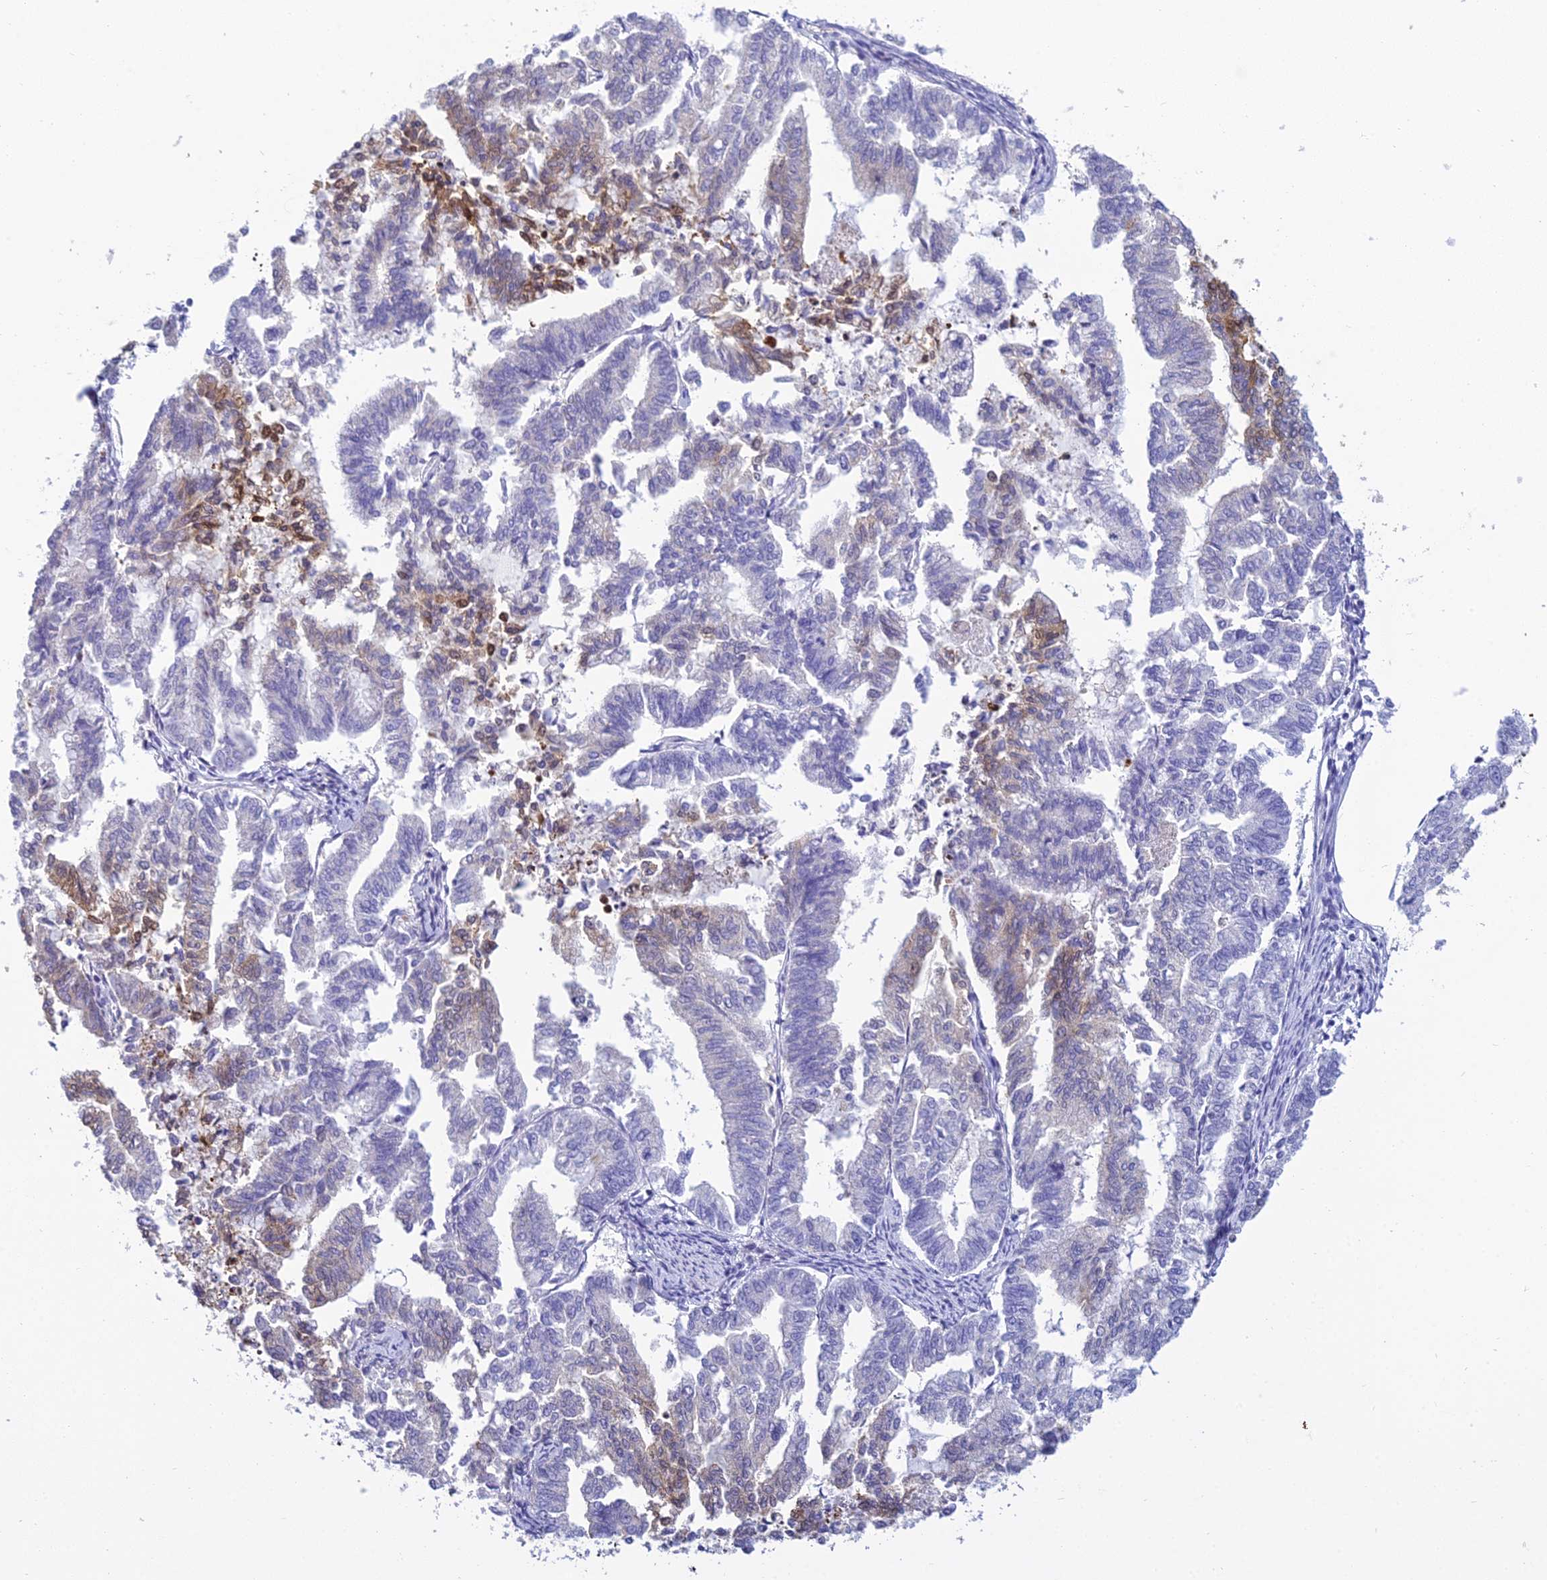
{"staining": {"intensity": "weak", "quantity": "<25%", "location": "cytoplasmic/membranous"}, "tissue": "endometrial cancer", "cell_type": "Tumor cells", "image_type": "cancer", "snomed": [{"axis": "morphology", "description": "Adenocarcinoma, NOS"}, {"axis": "topography", "description": "Endometrium"}], "caption": "High magnification brightfield microscopy of endometrial cancer stained with DAB (3,3'-diaminobenzidine) (brown) and counterstained with hematoxylin (blue): tumor cells show no significant expression.", "gene": "ZMIZ1", "patient": {"sex": "female", "age": 79}}